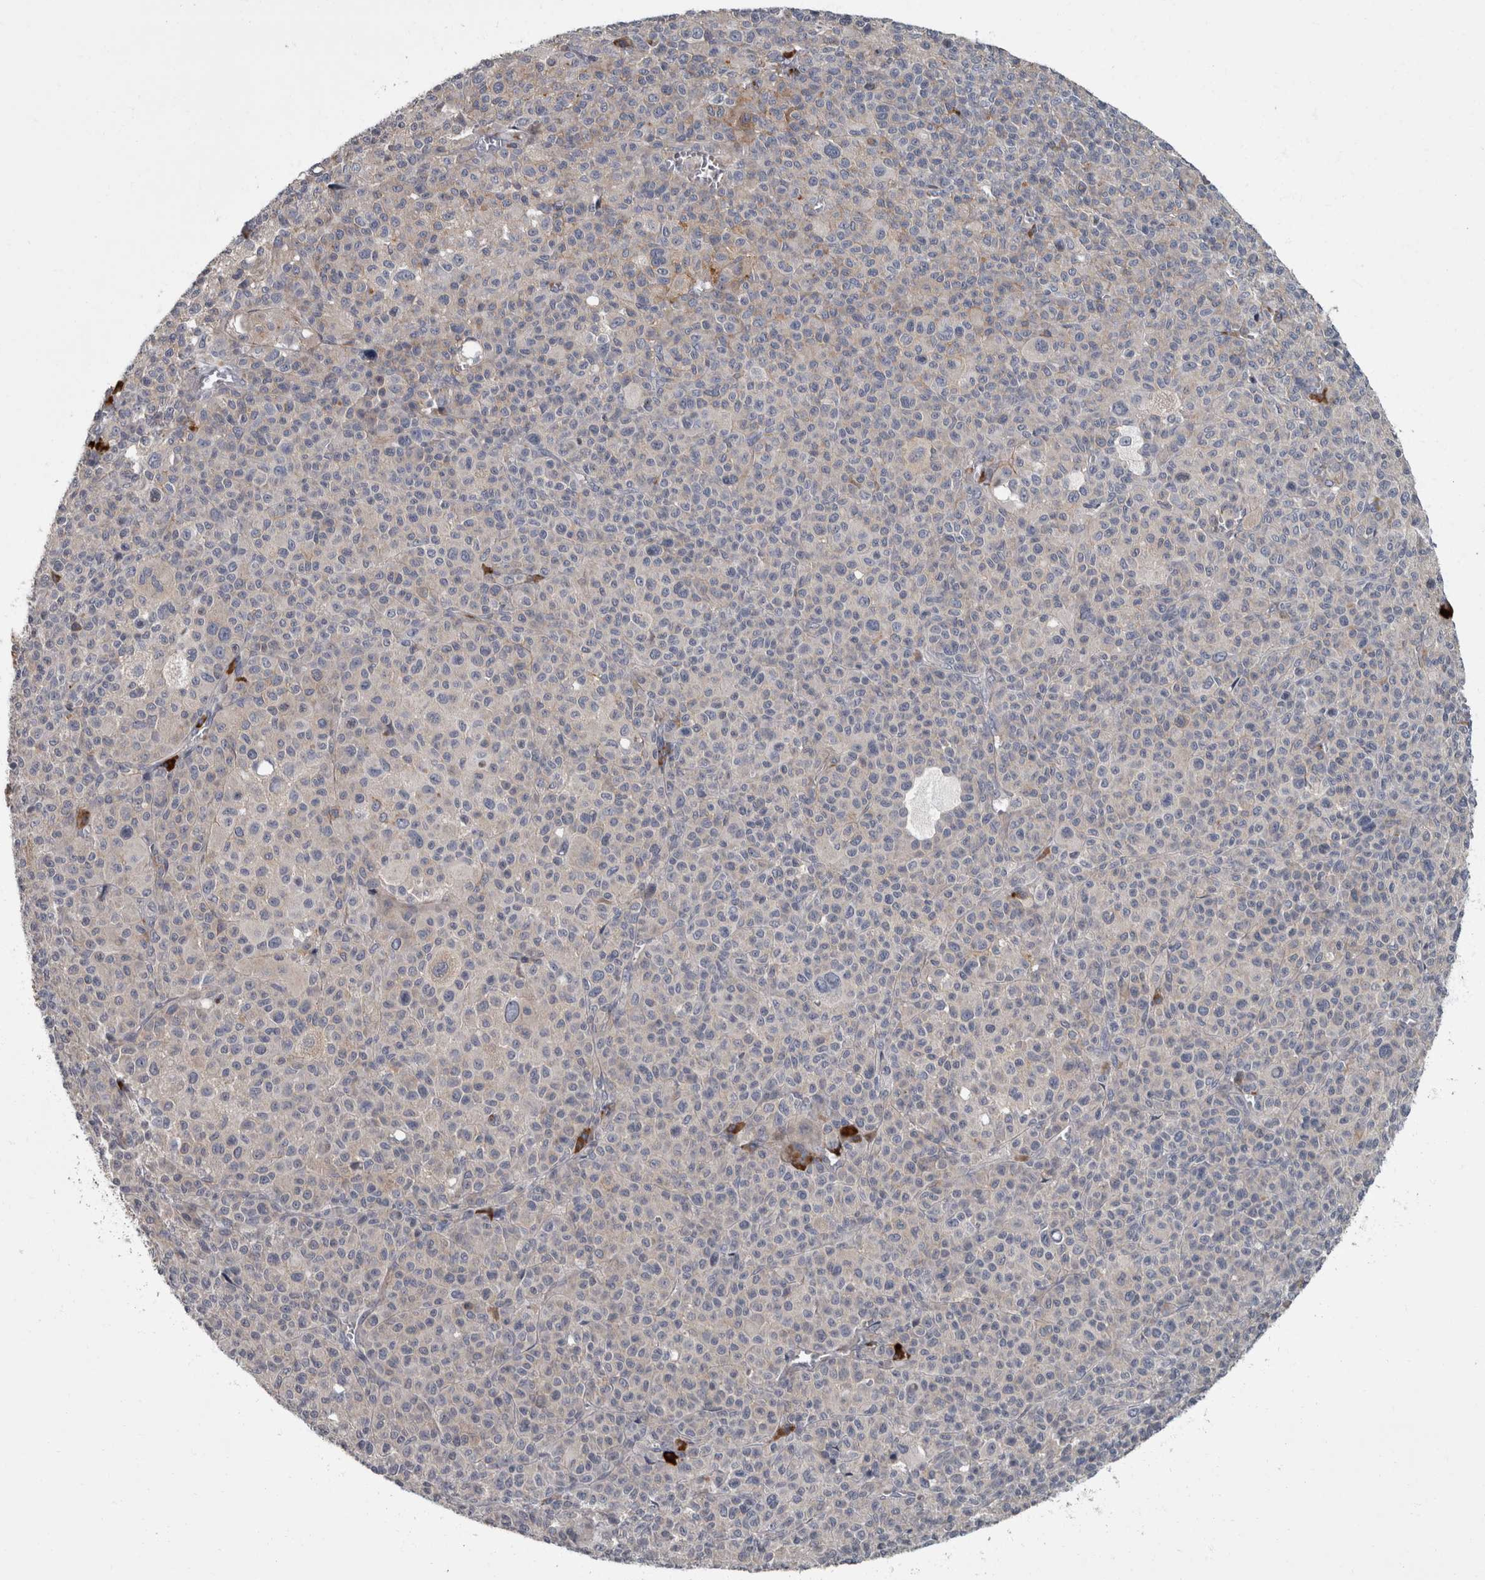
{"staining": {"intensity": "negative", "quantity": "none", "location": "none"}, "tissue": "melanoma", "cell_type": "Tumor cells", "image_type": "cancer", "snomed": [{"axis": "morphology", "description": "Malignant melanoma, Metastatic site"}, {"axis": "topography", "description": "Skin"}], "caption": "Melanoma was stained to show a protein in brown. There is no significant staining in tumor cells.", "gene": "CDC42BPG", "patient": {"sex": "female", "age": 74}}